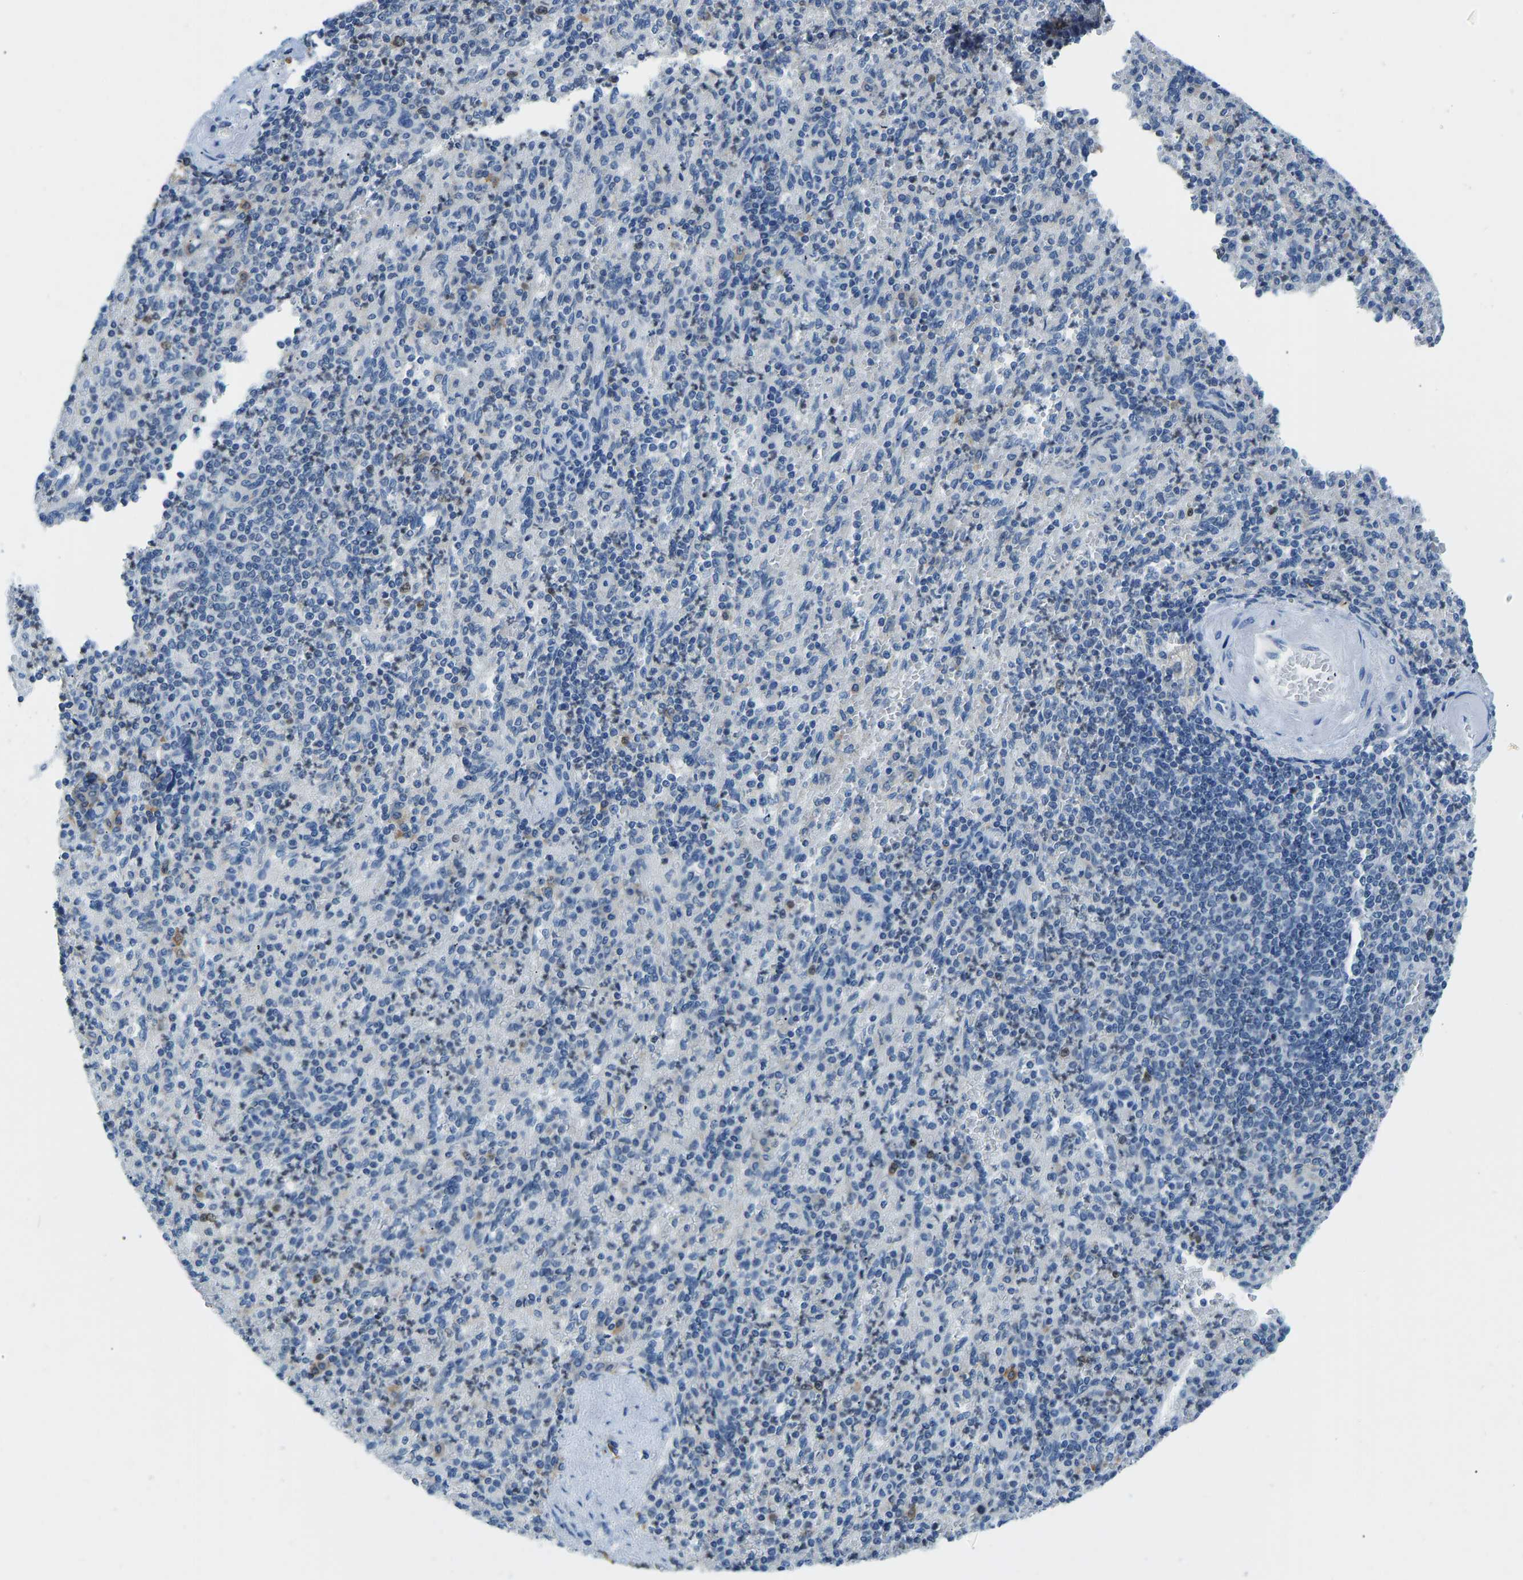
{"staining": {"intensity": "negative", "quantity": "none", "location": "none"}, "tissue": "spleen", "cell_type": "Cells in red pulp", "image_type": "normal", "snomed": [{"axis": "morphology", "description": "Normal tissue, NOS"}, {"axis": "topography", "description": "Spleen"}], "caption": "A high-resolution histopathology image shows immunohistochemistry staining of unremarkable spleen, which exhibits no significant positivity in cells in red pulp.", "gene": "VRK1", "patient": {"sex": "female", "age": 74}}